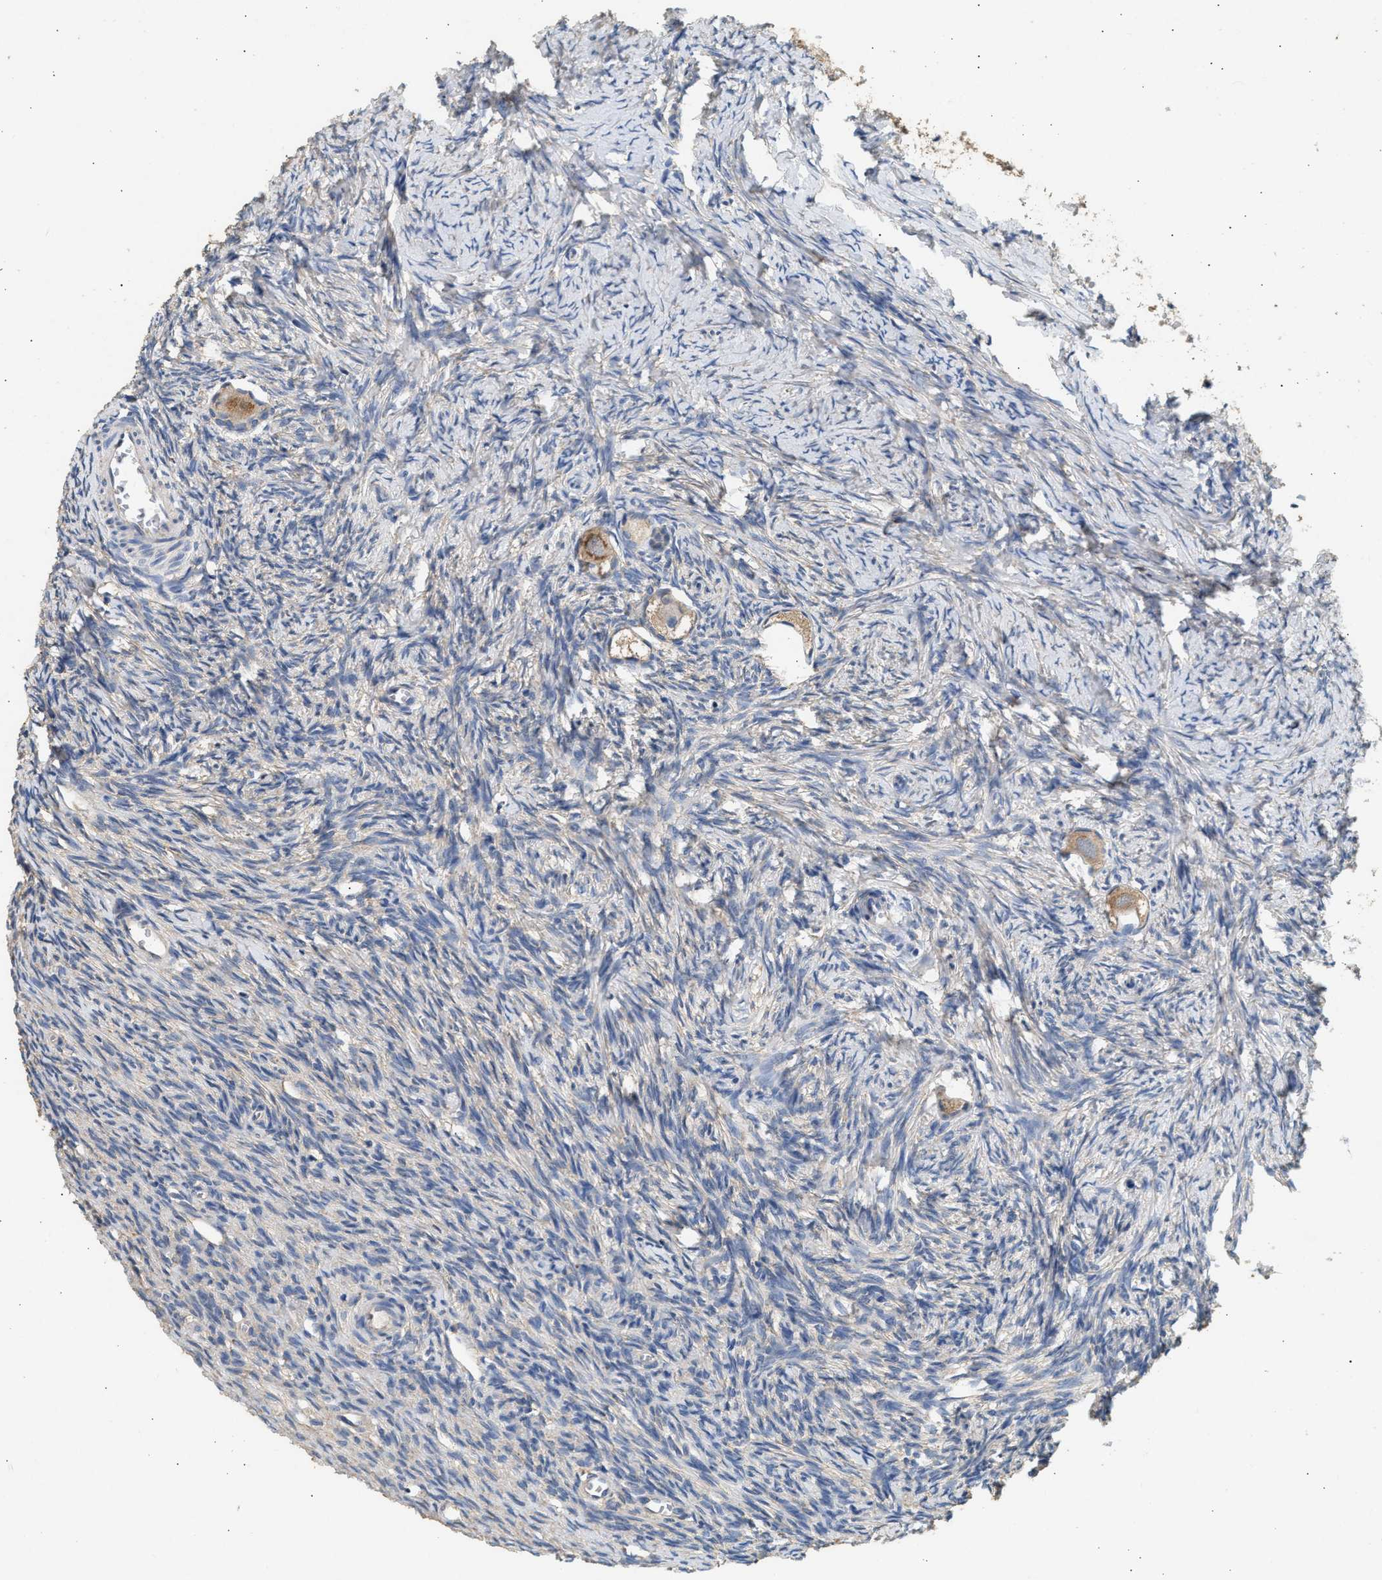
{"staining": {"intensity": "moderate", "quantity": ">75%", "location": "cytoplasmic/membranous"}, "tissue": "ovary", "cell_type": "Follicle cells", "image_type": "normal", "snomed": [{"axis": "morphology", "description": "Normal tissue, NOS"}, {"axis": "topography", "description": "Ovary"}], "caption": "Immunohistochemical staining of unremarkable human ovary displays >75% levels of moderate cytoplasmic/membranous protein expression in approximately >75% of follicle cells. (DAB IHC with brightfield microscopy, high magnification).", "gene": "WDR31", "patient": {"sex": "female", "age": 27}}